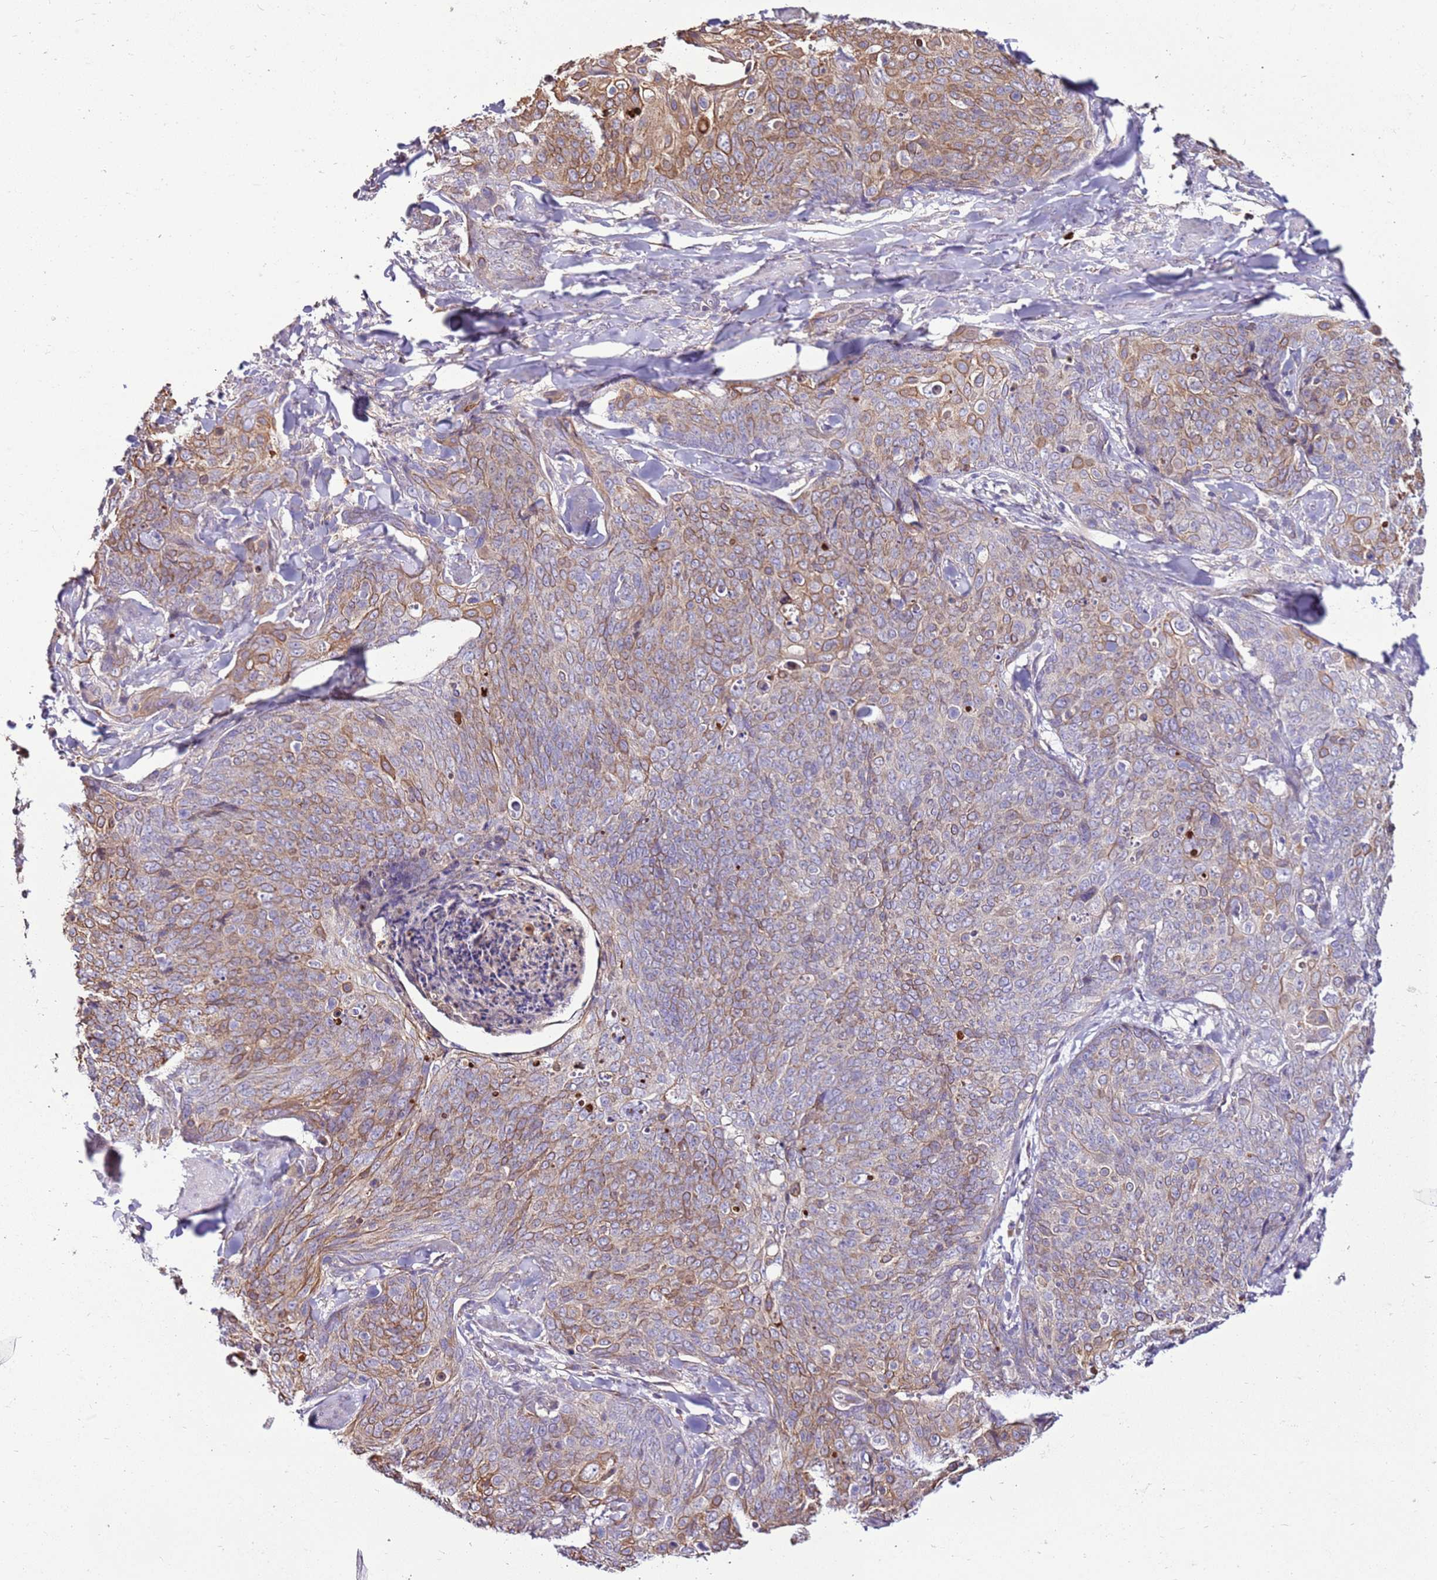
{"staining": {"intensity": "moderate", "quantity": "25%-75%", "location": "cytoplasmic/membranous"}, "tissue": "skin cancer", "cell_type": "Tumor cells", "image_type": "cancer", "snomed": [{"axis": "morphology", "description": "Squamous cell carcinoma, NOS"}, {"axis": "topography", "description": "Skin"}, {"axis": "topography", "description": "Vulva"}], "caption": "Skin squamous cell carcinoma was stained to show a protein in brown. There is medium levels of moderate cytoplasmic/membranous expression in about 25%-75% of tumor cells.", "gene": "SLC38A5", "patient": {"sex": "female", "age": 85}}